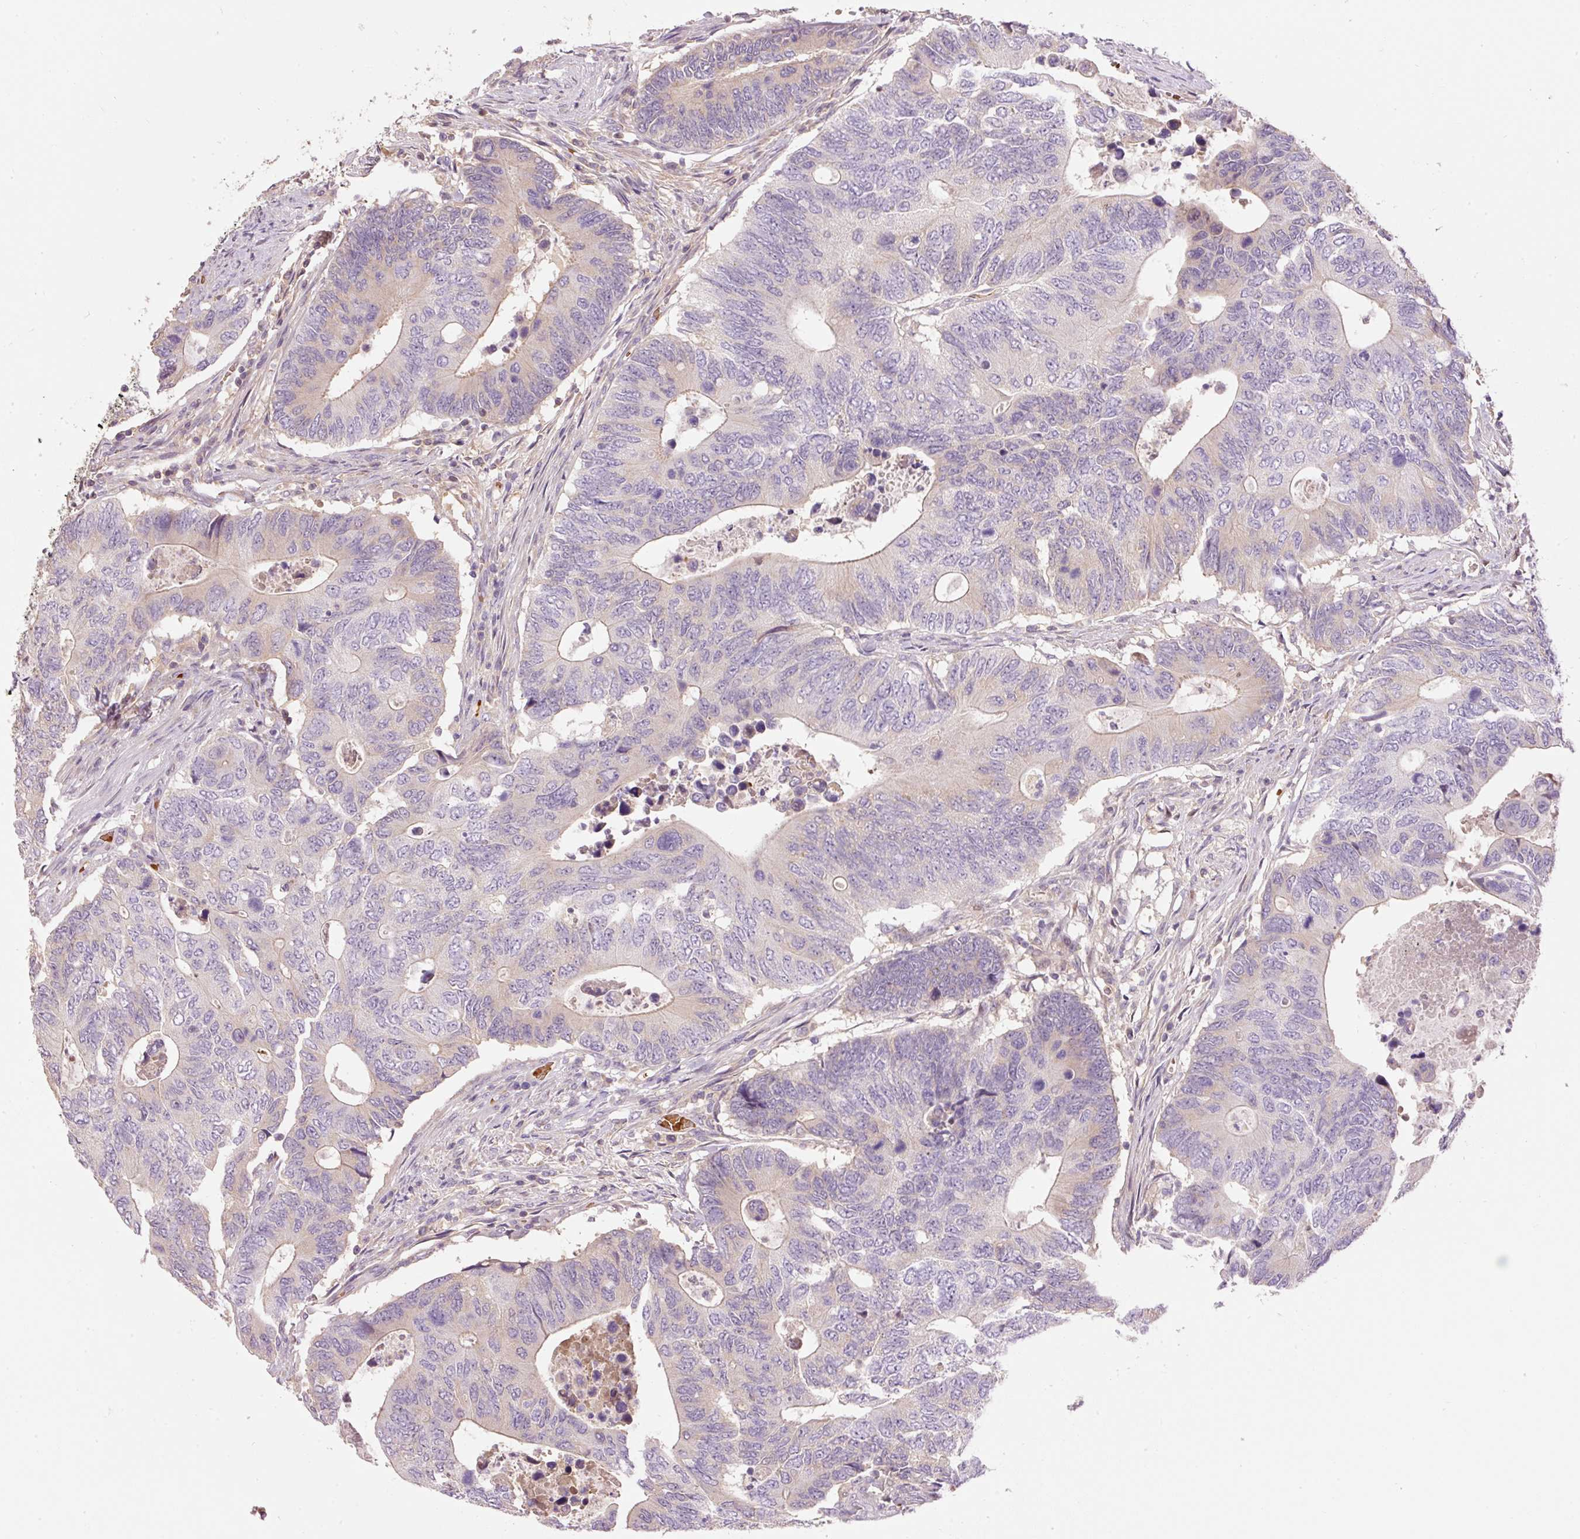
{"staining": {"intensity": "negative", "quantity": "none", "location": "none"}, "tissue": "colorectal cancer", "cell_type": "Tumor cells", "image_type": "cancer", "snomed": [{"axis": "morphology", "description": "Adenocarcinoma, NOS"}, {"axis": "topography", "description": "Colon"}], "caption": "The image shows no staining of tumor cells in colorectal cancer.", "gene": "CMTM8", "patient": {"sex": "male", "age": 87}}